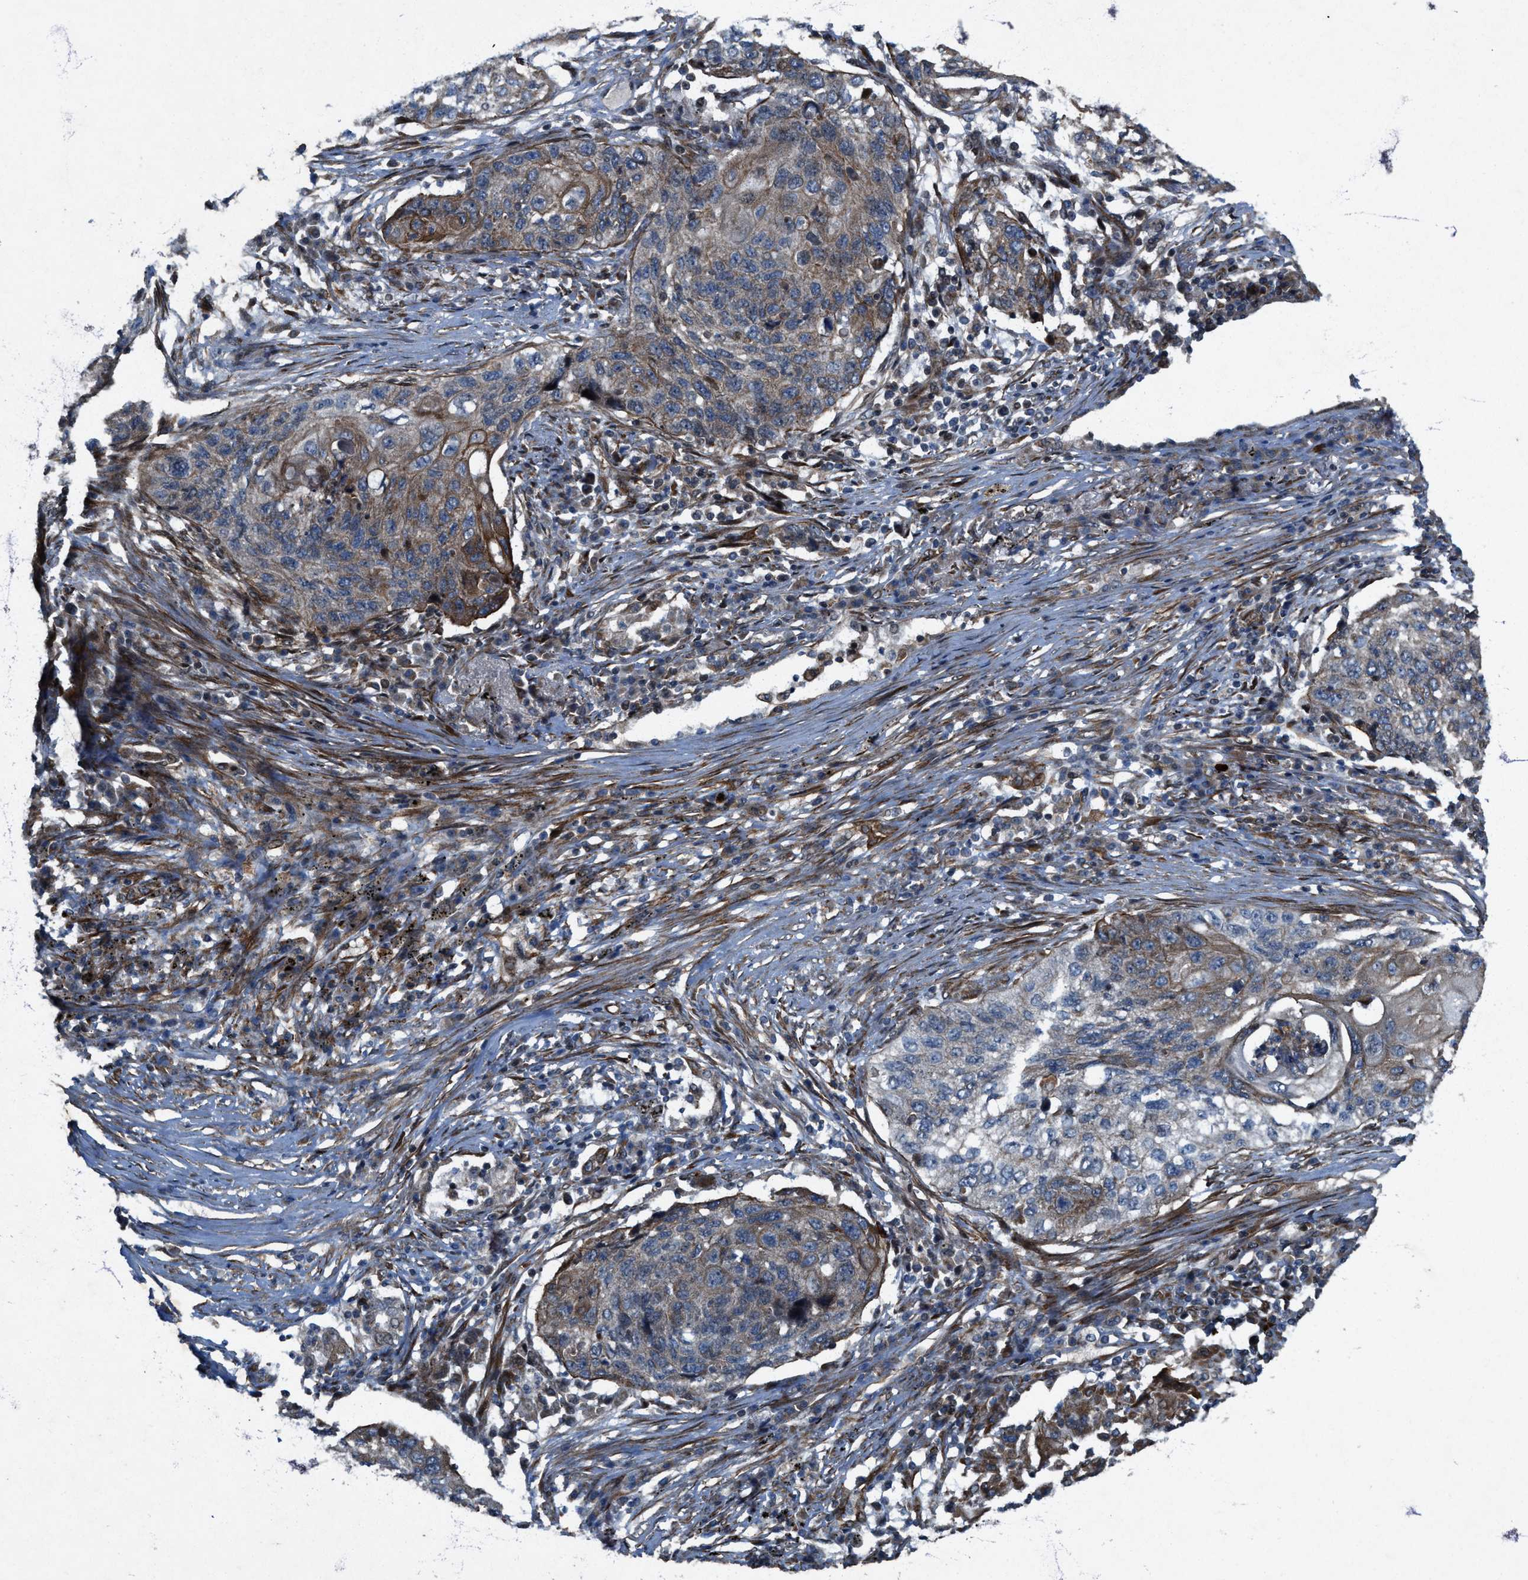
{"staining": {"intensity": "moderate", "quantity": "25%-75%", "location": "cytoplasmic/membranous"}, "tissue": "lung cancer", "cell_type": "Tumor cells", "image_type": "cancer", "snomed": [{"axis": "morphology", "description": "Squamous cell carcinoma, NOS"}, {"axis": "topography", "description": "Lung"}], "caption": "A histopathology image of lung cancer (squamous cell carcinoma) stained for a protein displays moderate cytoplasmic/membranous brown staining in tumor cells.", "gene": "URGCP", "patient": {"sex": "female", "age": 63}}